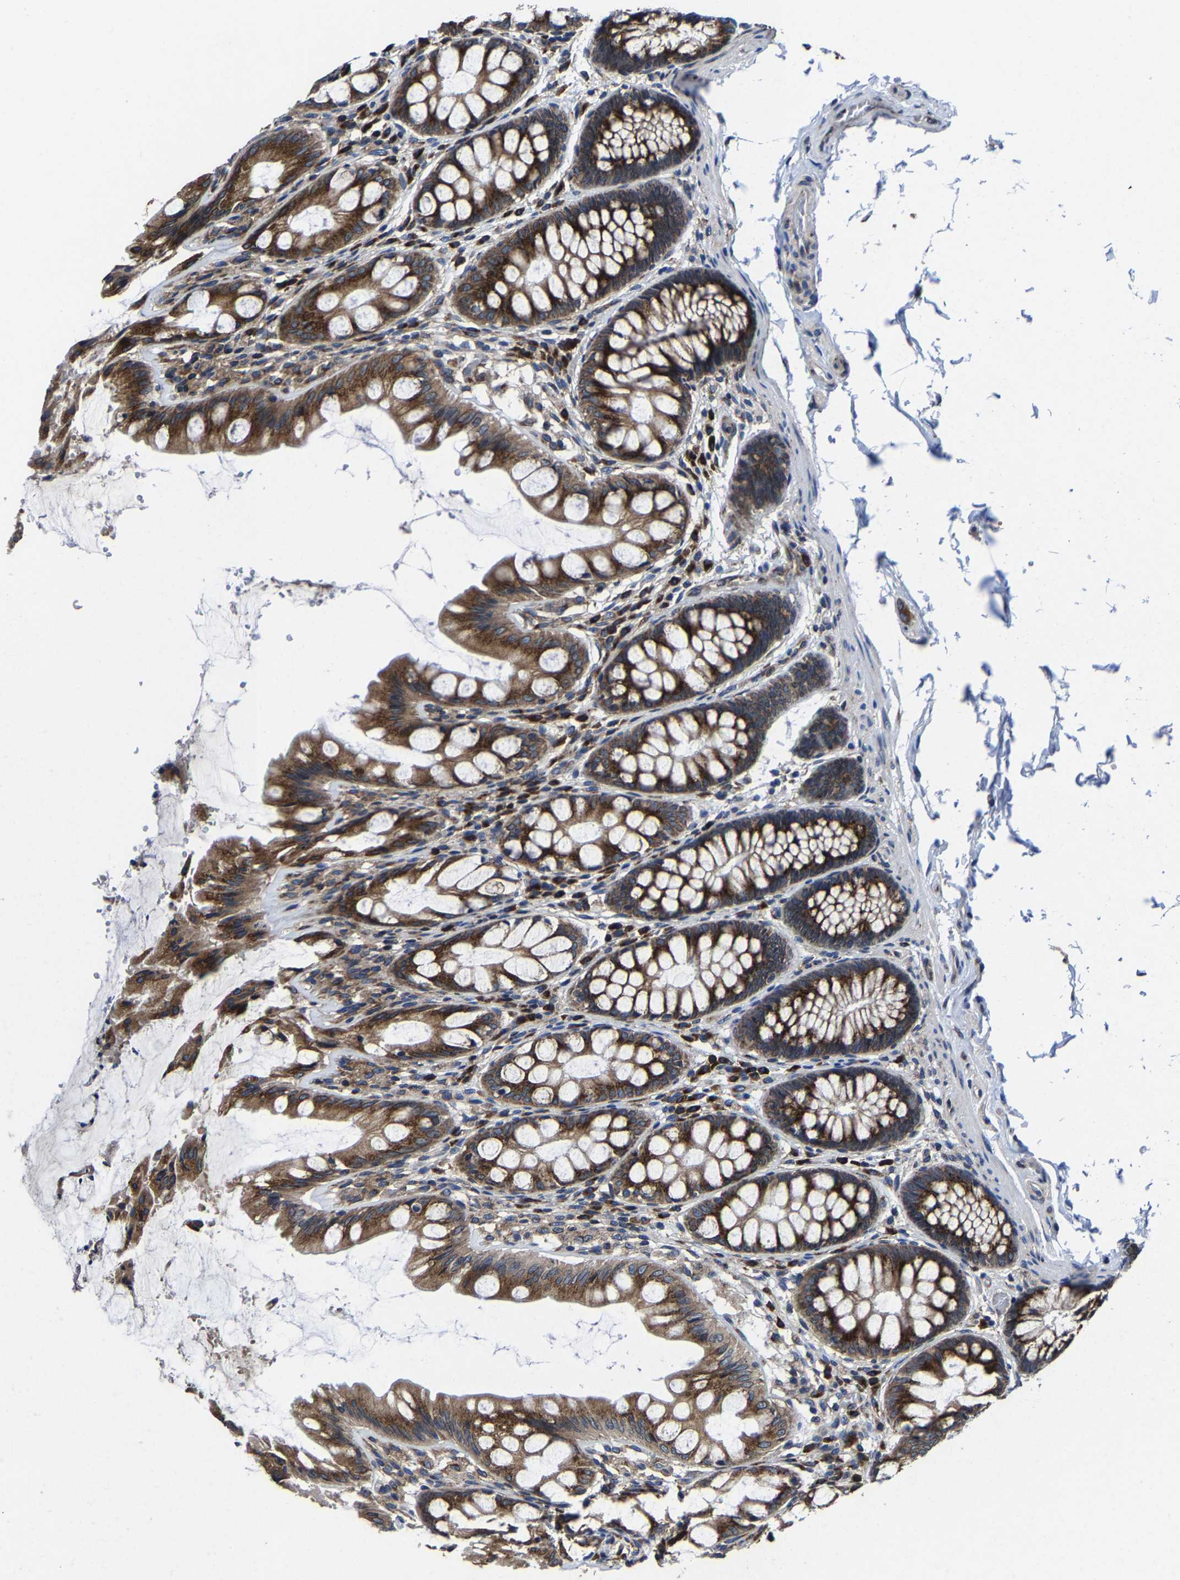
{"staining": {"intensity": "negative", "quantity": "none", "location": "none"}, "tissue": "colon", "cell_type": "Endothelial cells", "image_type": "normal", "snomed": [{"axis": "morphology", "description": "Normal tissue, NOS"}, {"axis": "topography", "description": "Colon"}], "caption": "There is no significant expression in endothelial cells of colon. (Stains: DAB immunohistochemistry with hematoxylin counter stain, Microscopy: brightfield microscopy at high magnification).", "gene": "EBAG9", "patient": {"sex": "male", "age": 47}}